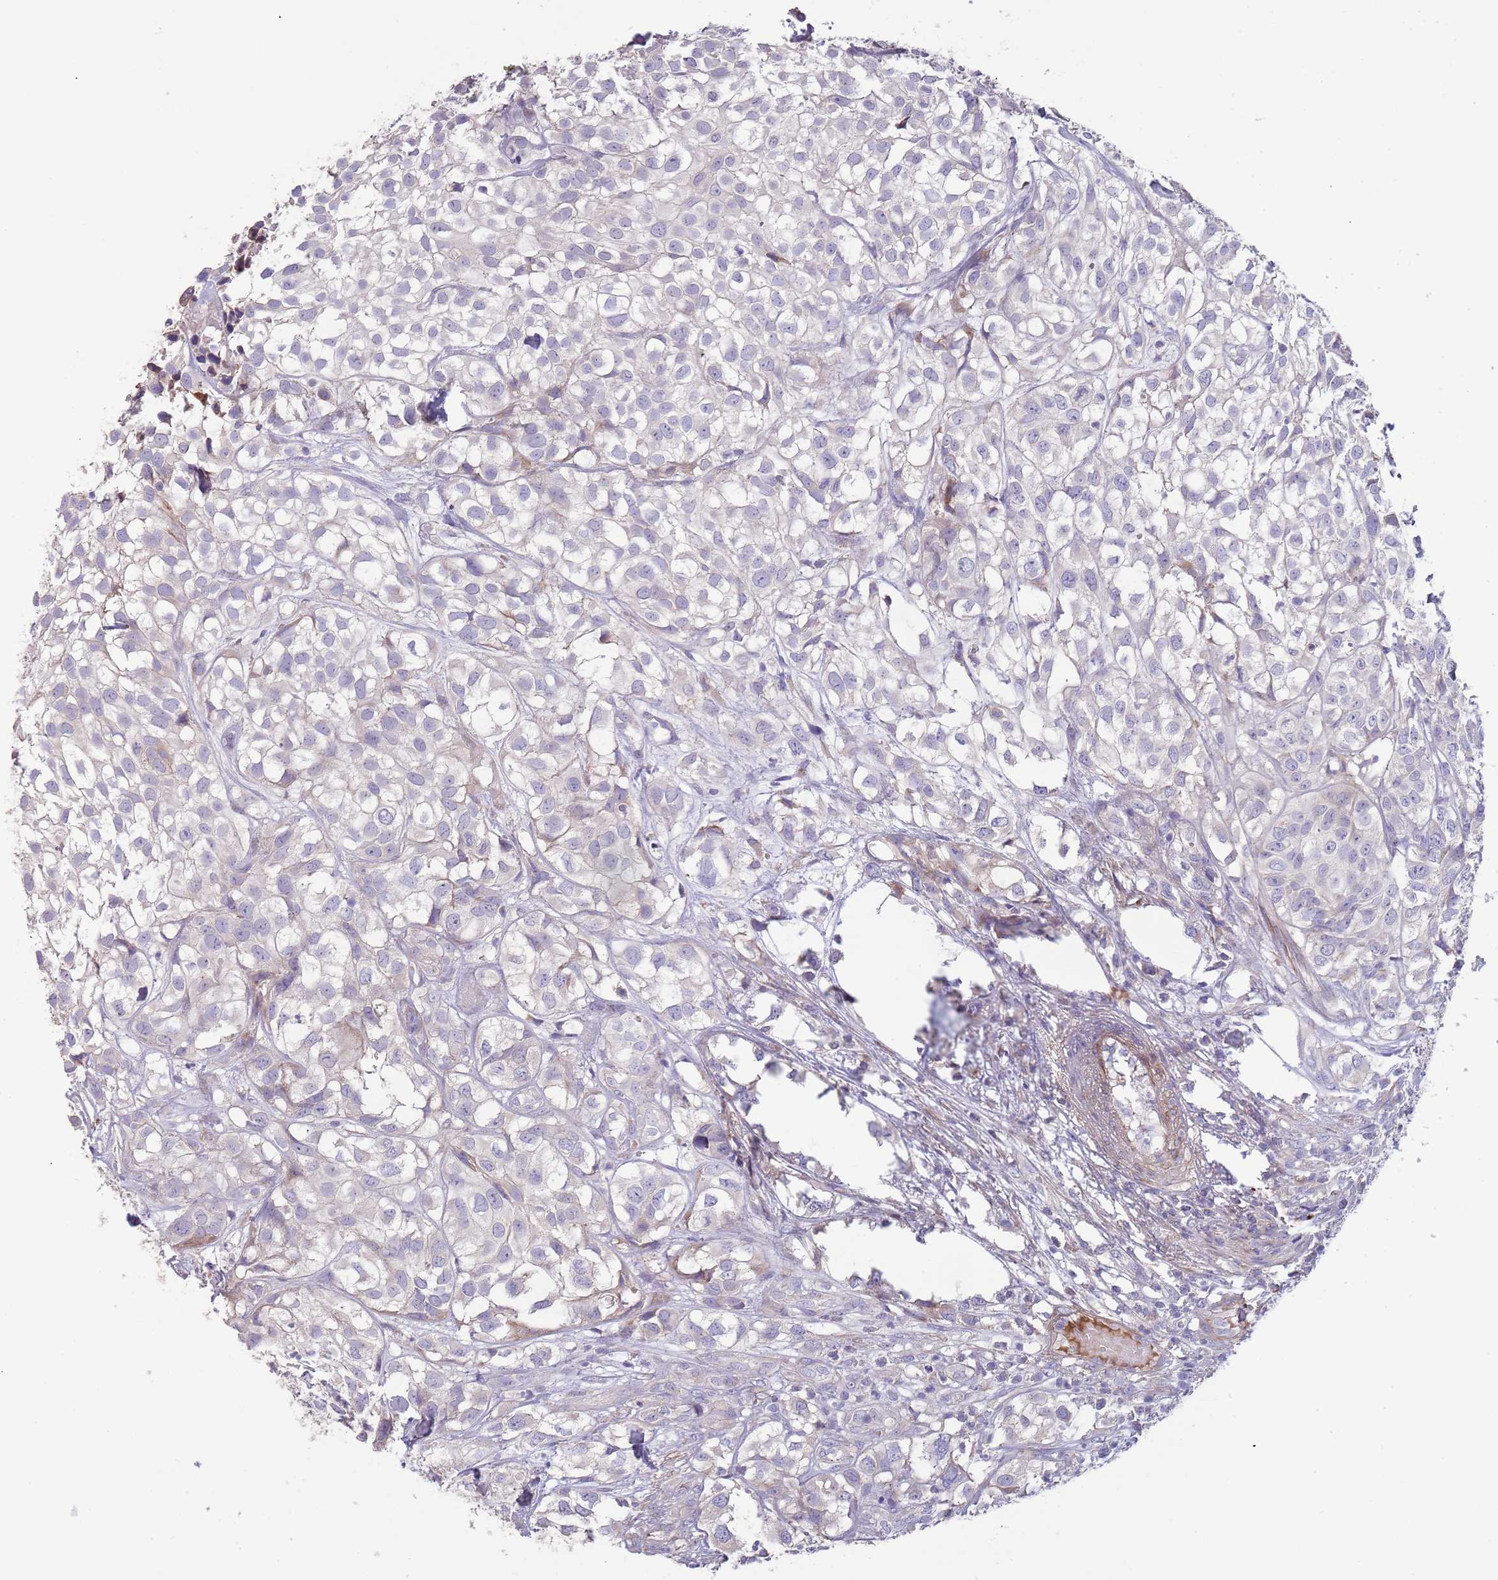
{"staining": {"intensity": "negative", "quantity": "none", "location": "none"}, "tissue": "urothelial cancer", "cell_type": "Tumor cells", "image_type": "cancer", "snomed": [{"axis": "morphology", "description": "Urothelial carcinoma, High grade"}, {"axis": "topography", "description": "Urinary bladder"}], "caption": "IHC of human urothelial cancer exhibits no positivity in tumor cells.", "gene": "SUSD1", "patient": {"sex": "male", "age": 56}}